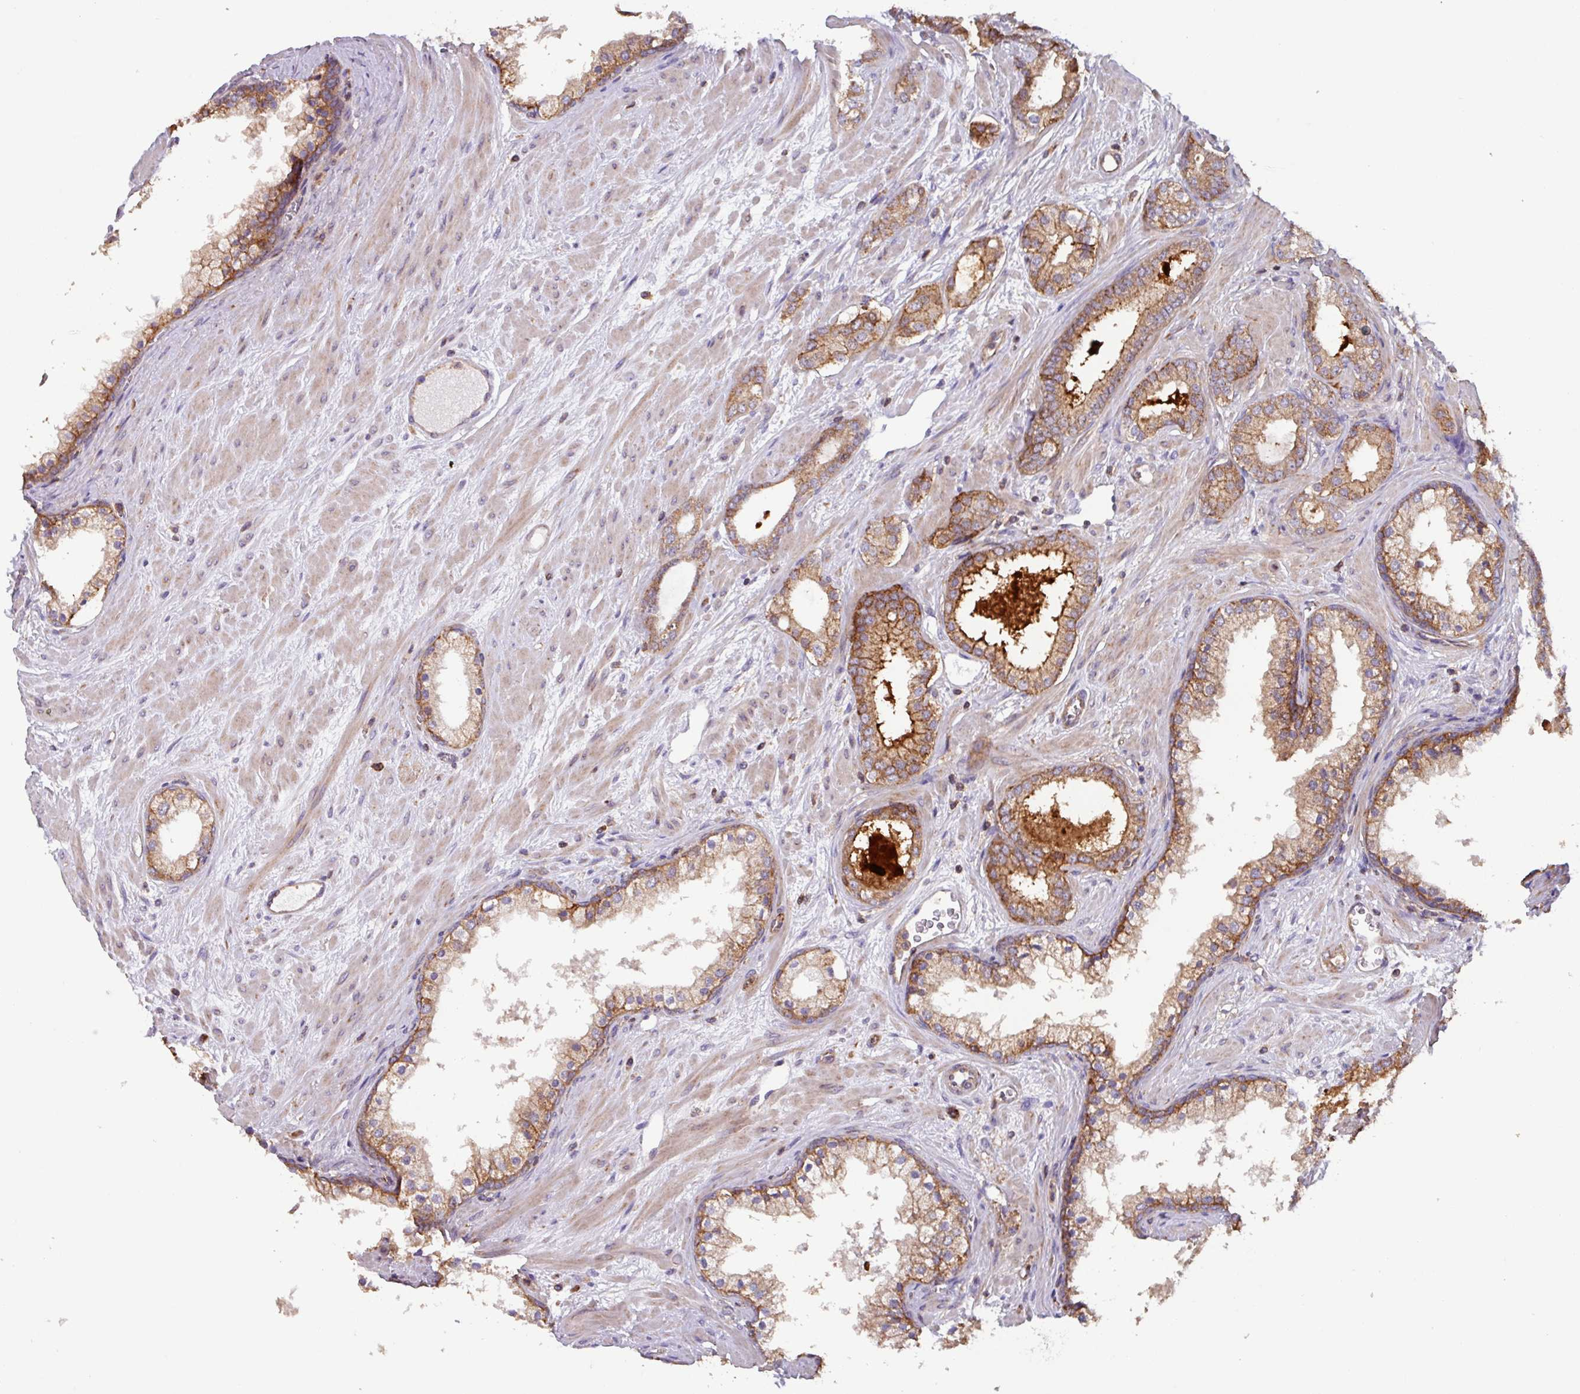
{"staining": {"intensity": "moderate", "quantity": ">75%", "location": "cytoplasmic/membranous"}, "tissue": "prostate cancer", "cell_type": "Tumor cells", "image_type": "cancer", "snomed": [{"axis": "morphology", "description": "Adenocarcinoma, High grade"}, {"axis": "topography", "description": "Prostate"}], "caption": "Moderate cytoplasmic/membranous expression is appreciated in approximately >75% of tumor cells in prostate cancer.", "gene": "PLEKHD1", "patient": {"sex": "male", "age": 64}}